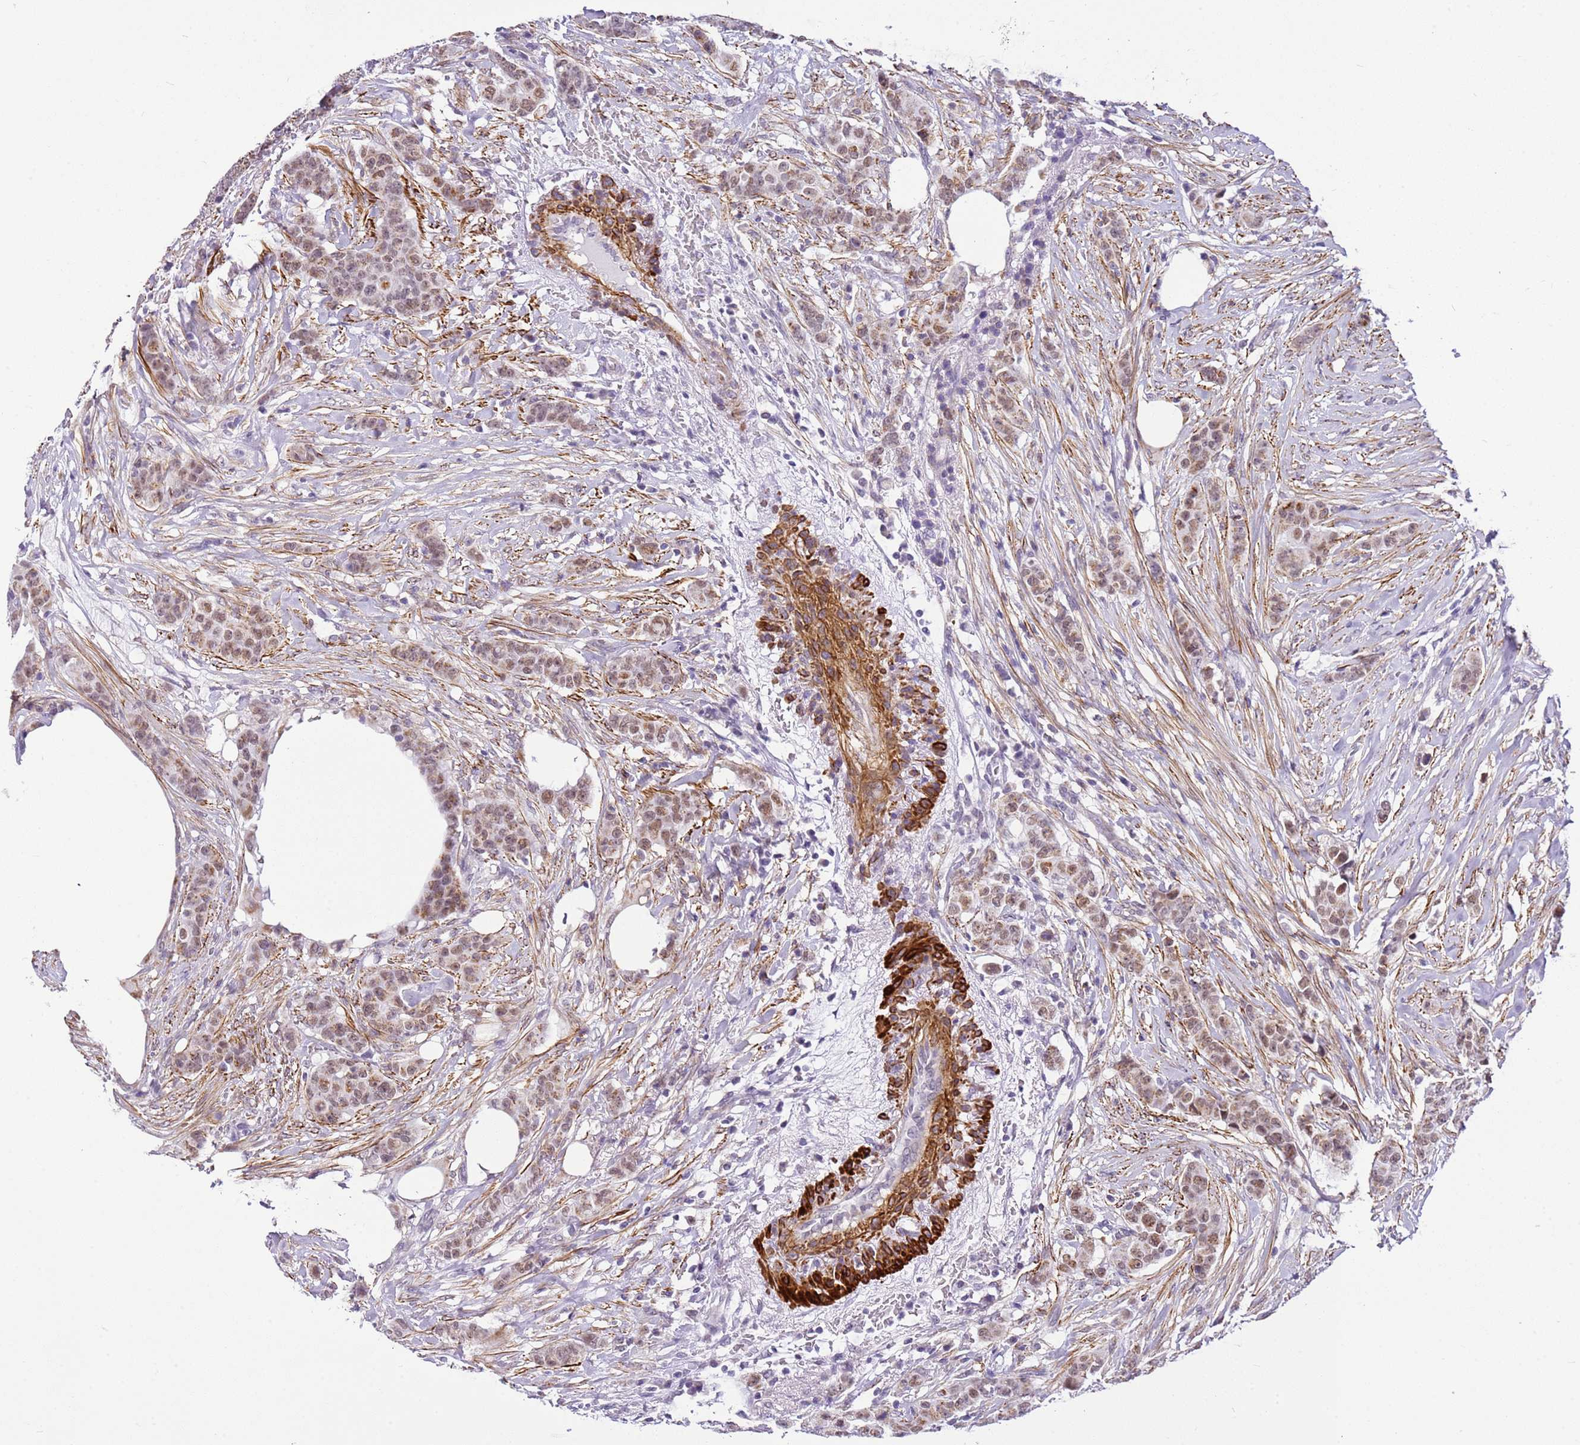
{"staining": {"intensity": "weak", "quantity": ">75%", "location": "cytoplasmic/membranous,nuclear"}, "tissue": "breast cancer", "cell_type": "Tumor cells", "image_type": "cancer", "snomed": [{"axis": "morphology", "description": "Duct carcinoma"}, {"axis": "topography", "description": "Breast"}], "caption": "A high-resolution histopathology image shows immunohistochemistry staining of infiltrating ductal carcinoma (breast), which demonstrates weak cytoplasmic/membranous and nuclear staining in about >75% of tumor cells. (DAB = brown stain, brightfield microscopy at high magnification).", "gene": "SMIM4", "patient": {"sex": "female", "age": 40}}